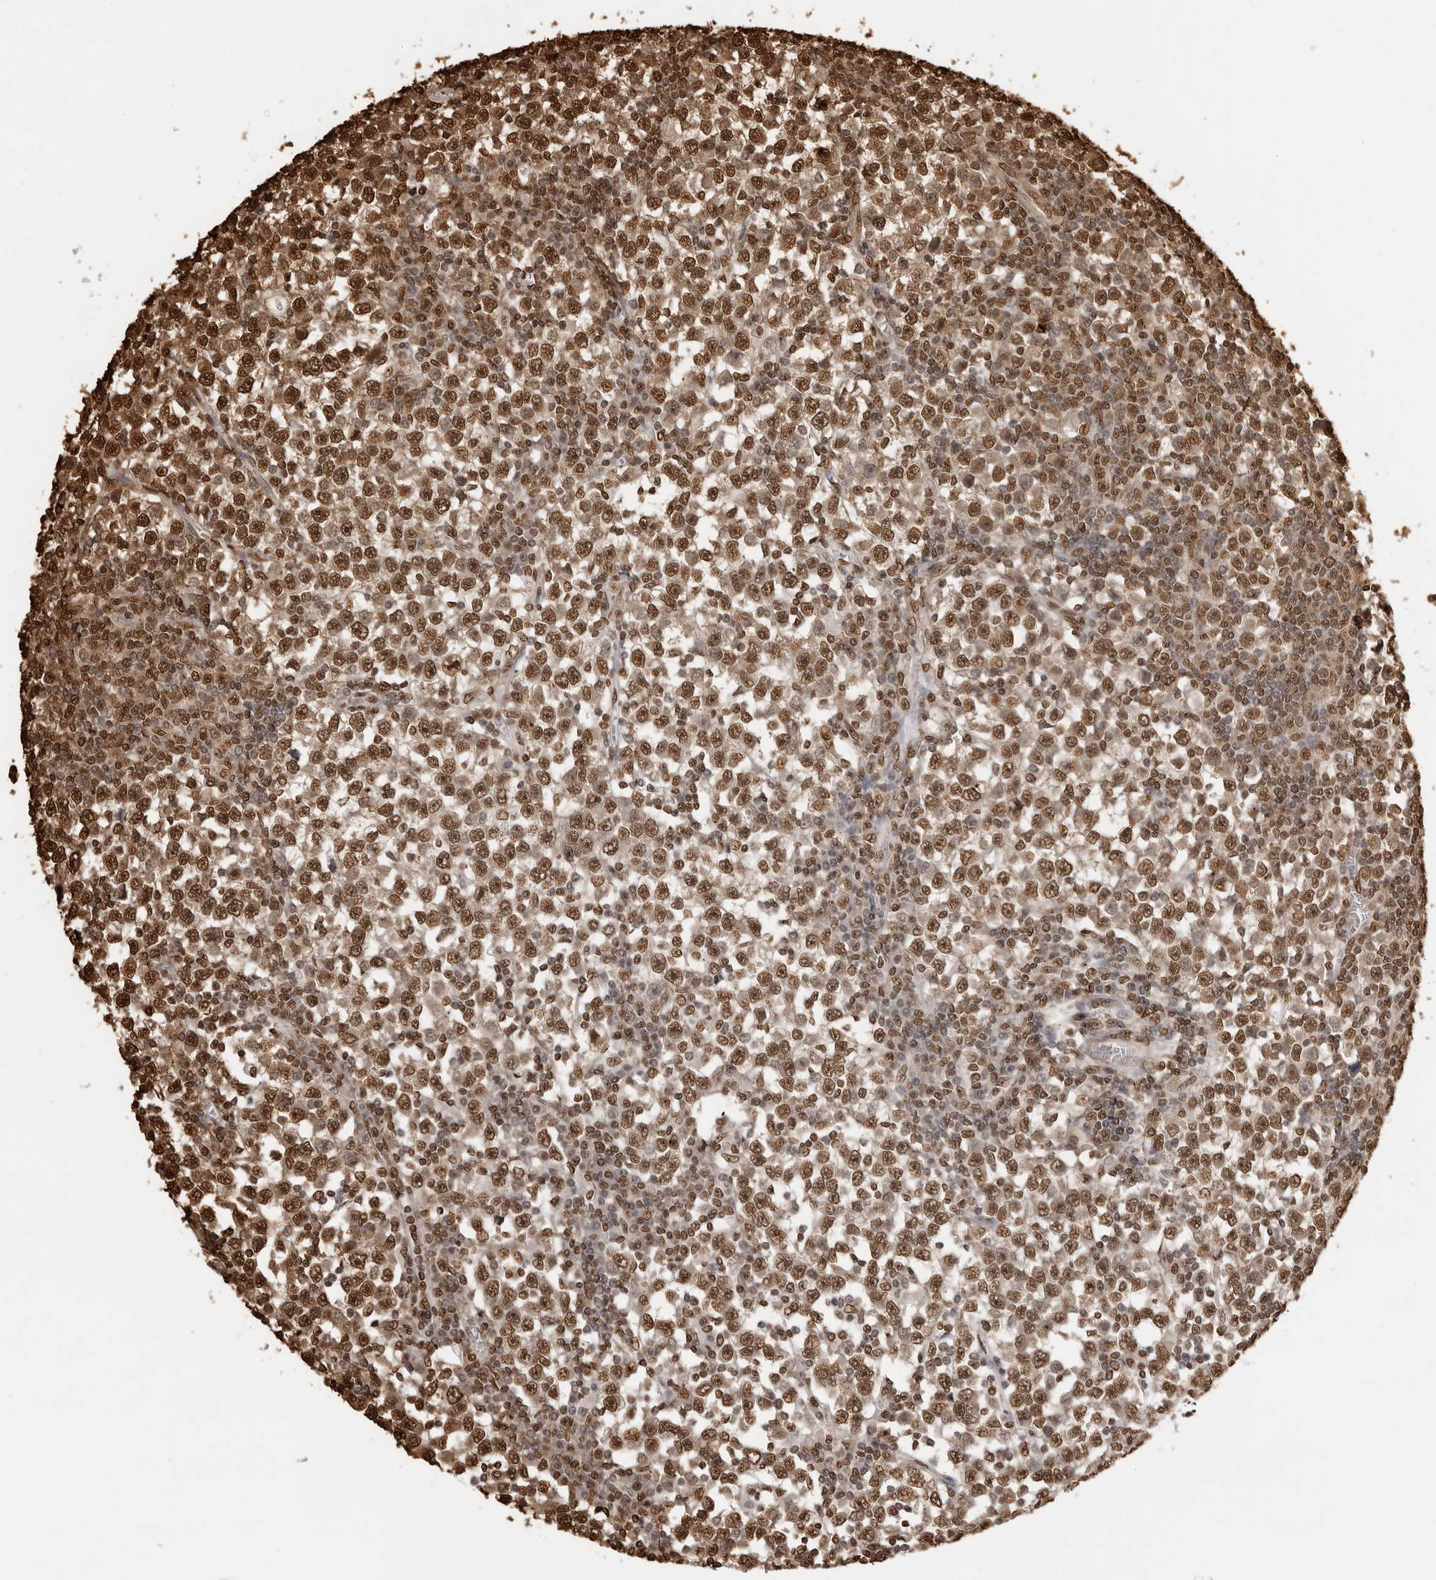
{"staining": {"intensity": "strong", "quantity": ">75%", "location": "cytoplasmic/membranous,nuclear"}, "tissue": "testis cancer", "cell_type": "Tumor cells", "image_type": "cancer", "snomed": [{"axis": "morphology", "description": "Seminoma, NOS"}, {"axis": "topography", "description": "Testis"}], "caption": "Protein expression analysis of human seminoma (testis) reveals strong cytoplasmic/membranous and nuclear expression in about >75% of tumor cells.", "gene": "ZFP91", "patient": {"sex": "male", "age": 65}}